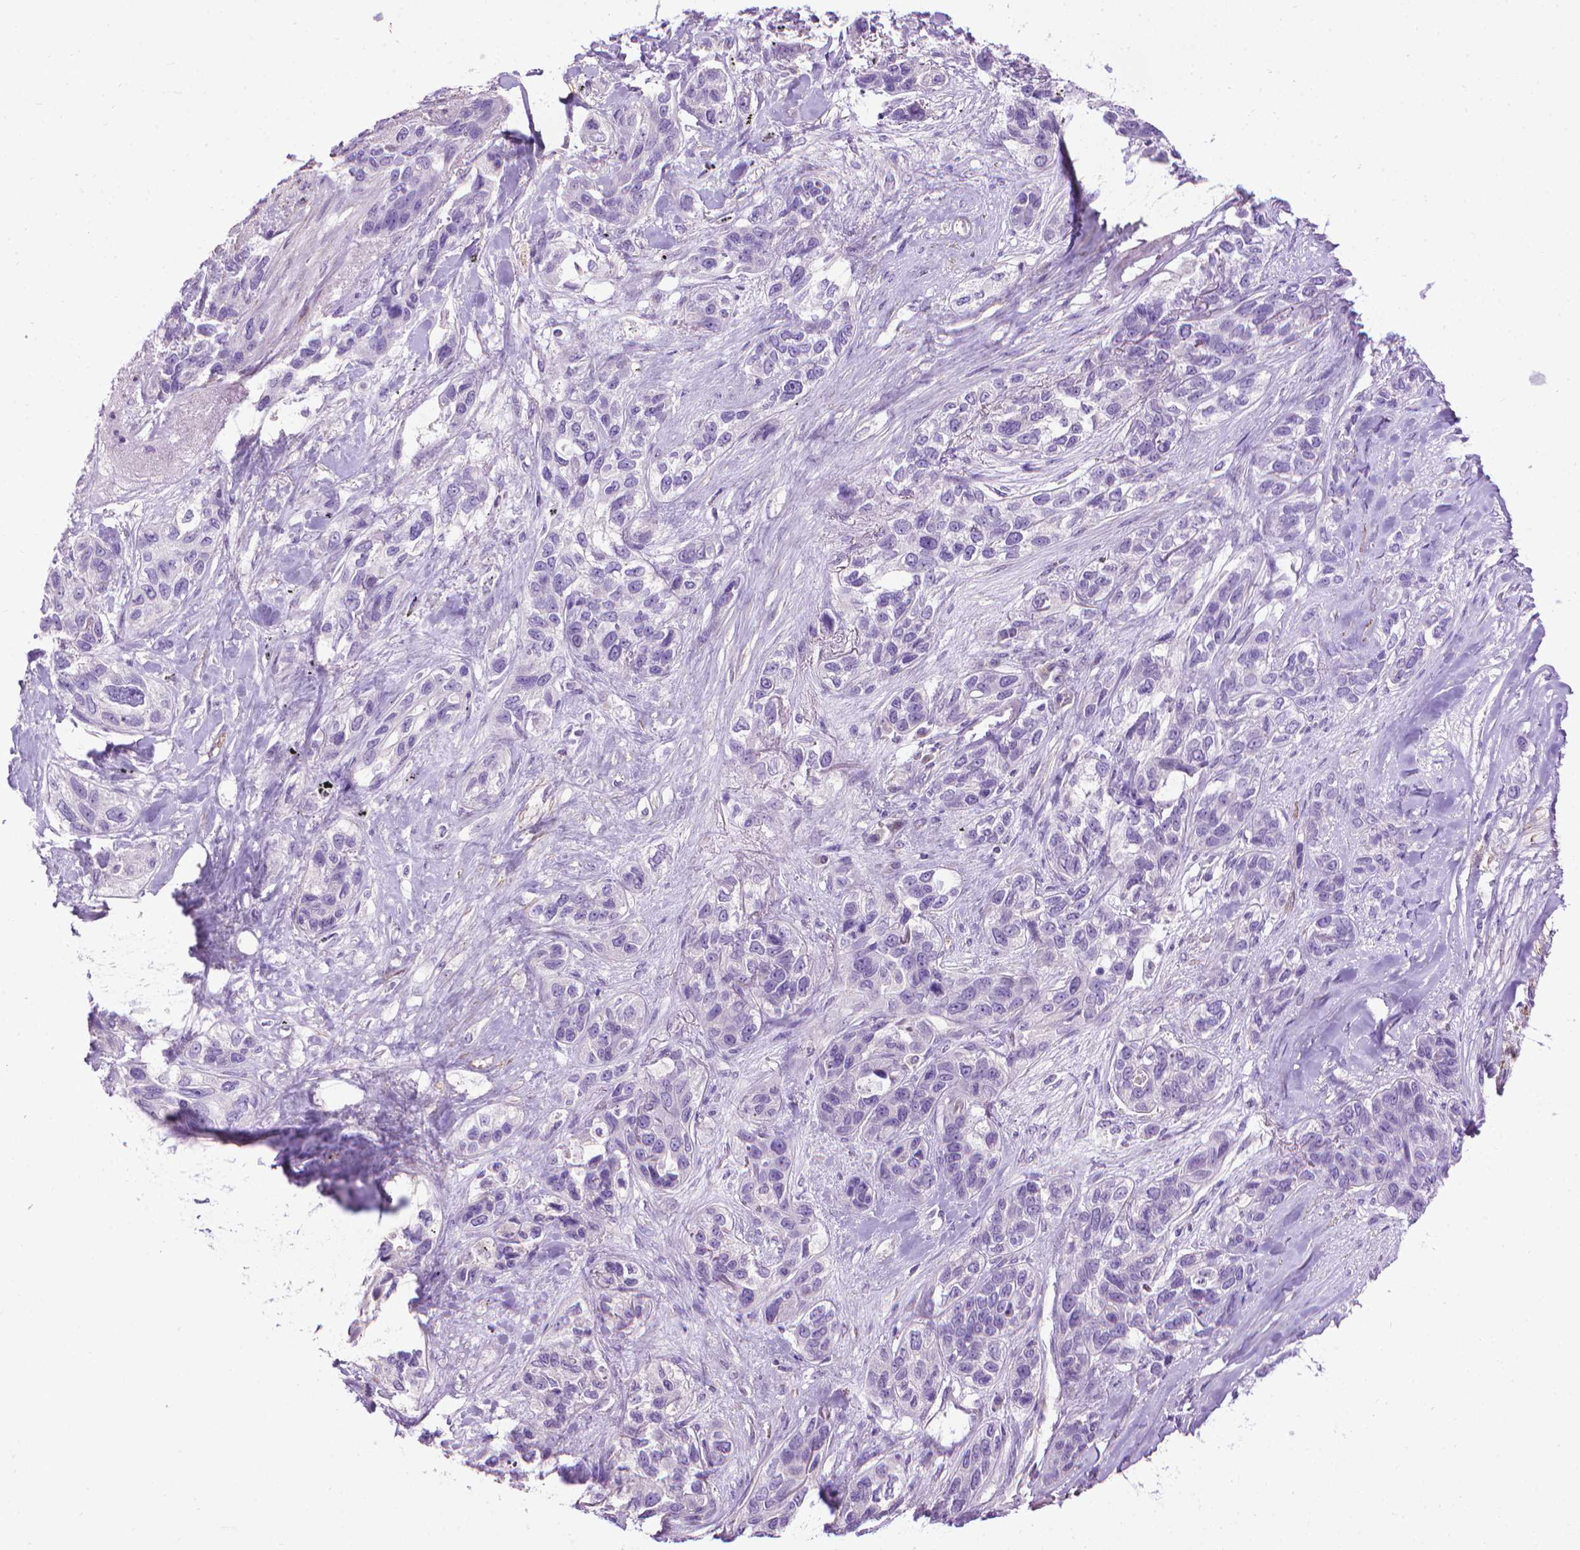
{"staining": {"intensity": "negative", "quantity": "none", "location": "none"}, "tissue": "lung cancer", "cell_type": "Tumor cells", "image_type": "cancer", "snomed": [{"axis": "morphology", "description": "Squamous cell carcinoma, NOS"}, {"axis": "topography", "description": "Lung"}], "caption": "Immunohistochemistry micrograph of human lung squamous cell carcinoma stained for a protein (brown), which demonstrates no staining in tumor cells. Brightfield microscopy of immunohistochemistry (IHC) stained with DAB (3,3'-diaminobenzidine) (brown) and hematoxylin (blue), captured at high magnification.", "gene": "AQP10", "patient": {"sex": "female", "age": 70}}